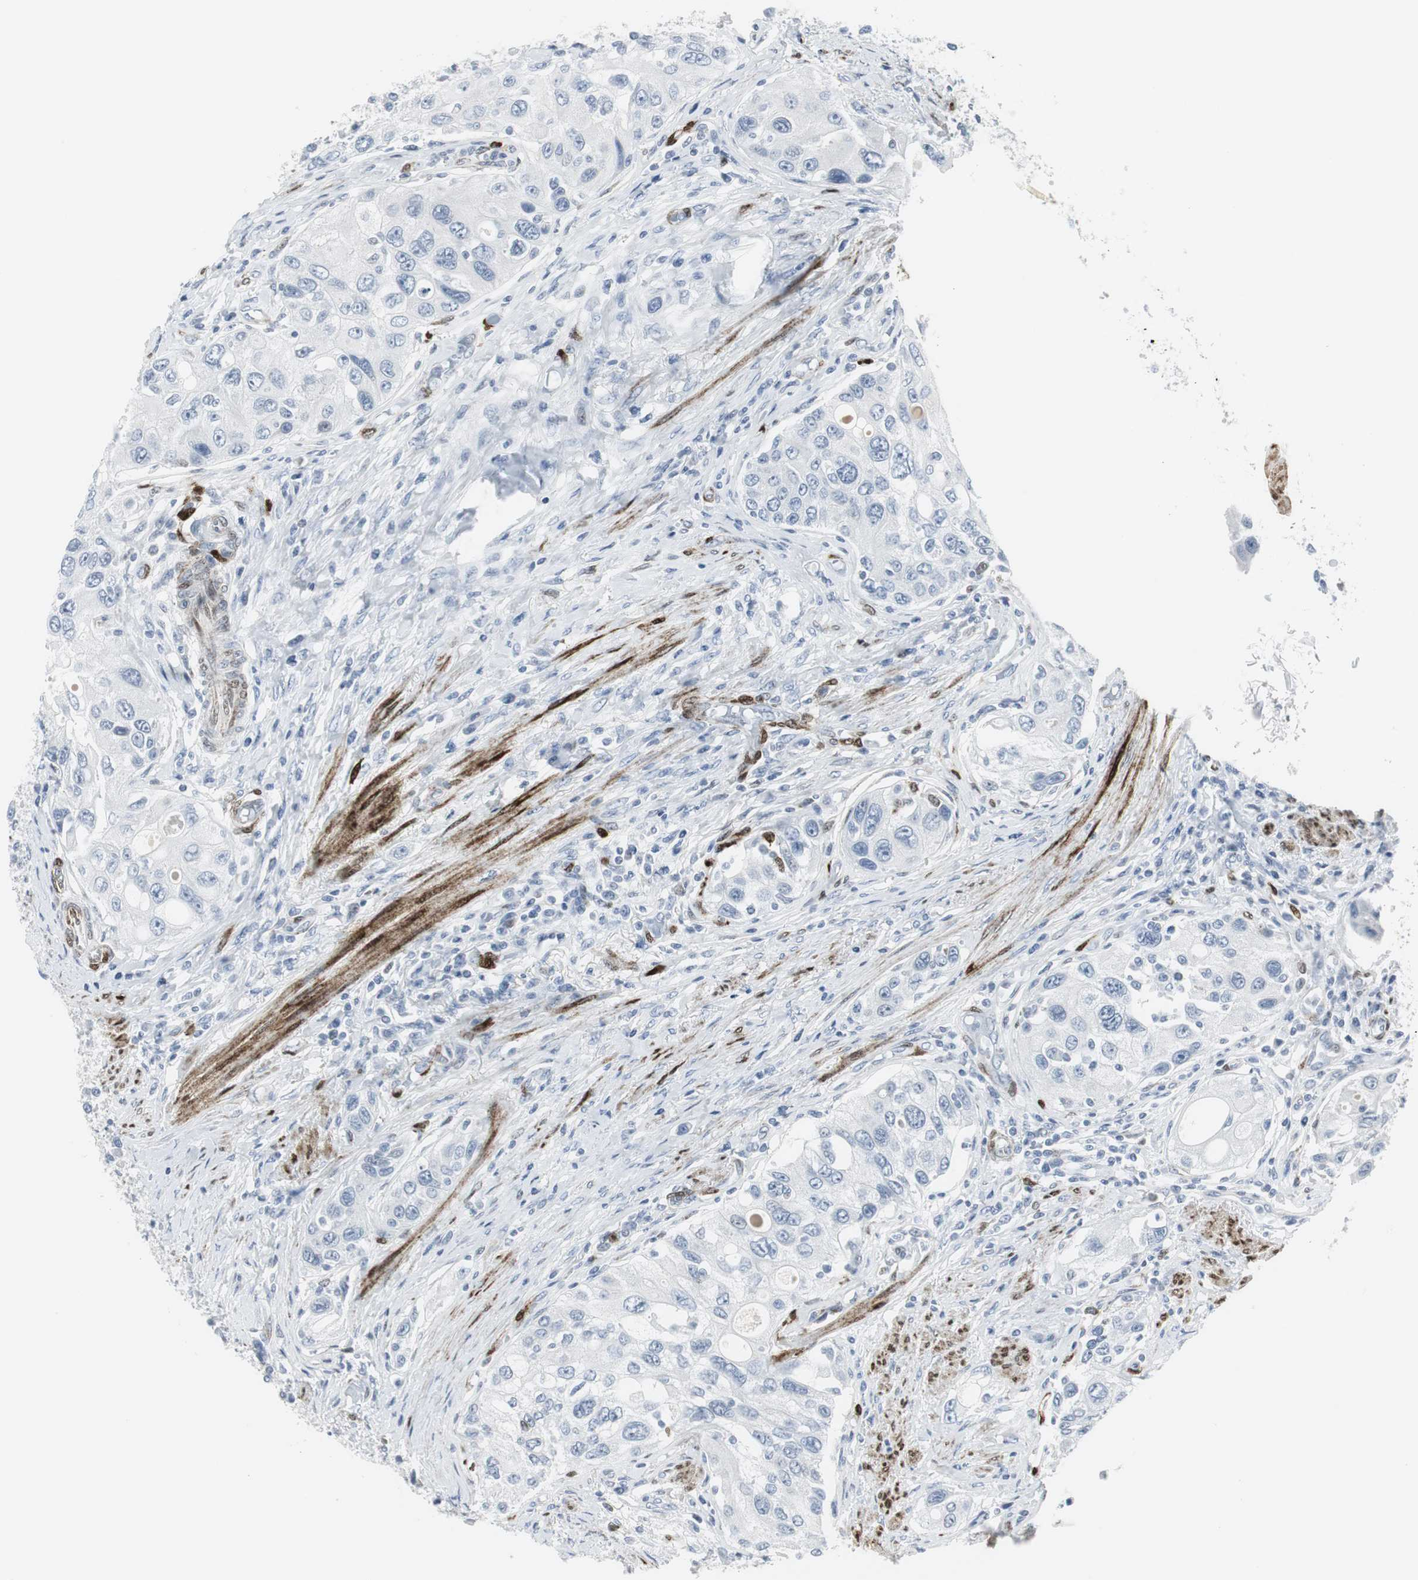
{"staining": {"intensity": "negative", "quantity": "none", "location": "none"}, "tissue": "urothelial cancer", "cell_type": "Tumor cells", "image_type": "cancer", "snomed": [{"axis": "morphology", "description": "Urothelial carcinoma, High grade"}, {"axis": "topography", "description": "Urinary bladder"}], "caption": "IHC photomicrograph of human urothelial carcinoma (high-grade) stained for a protein (brown), which reveals no staining in tumor cells. (DAB immunohistochemistry, high magnification).", "gene": "PPP1R14A", "patient": {"sex": "female", "age": 56}}